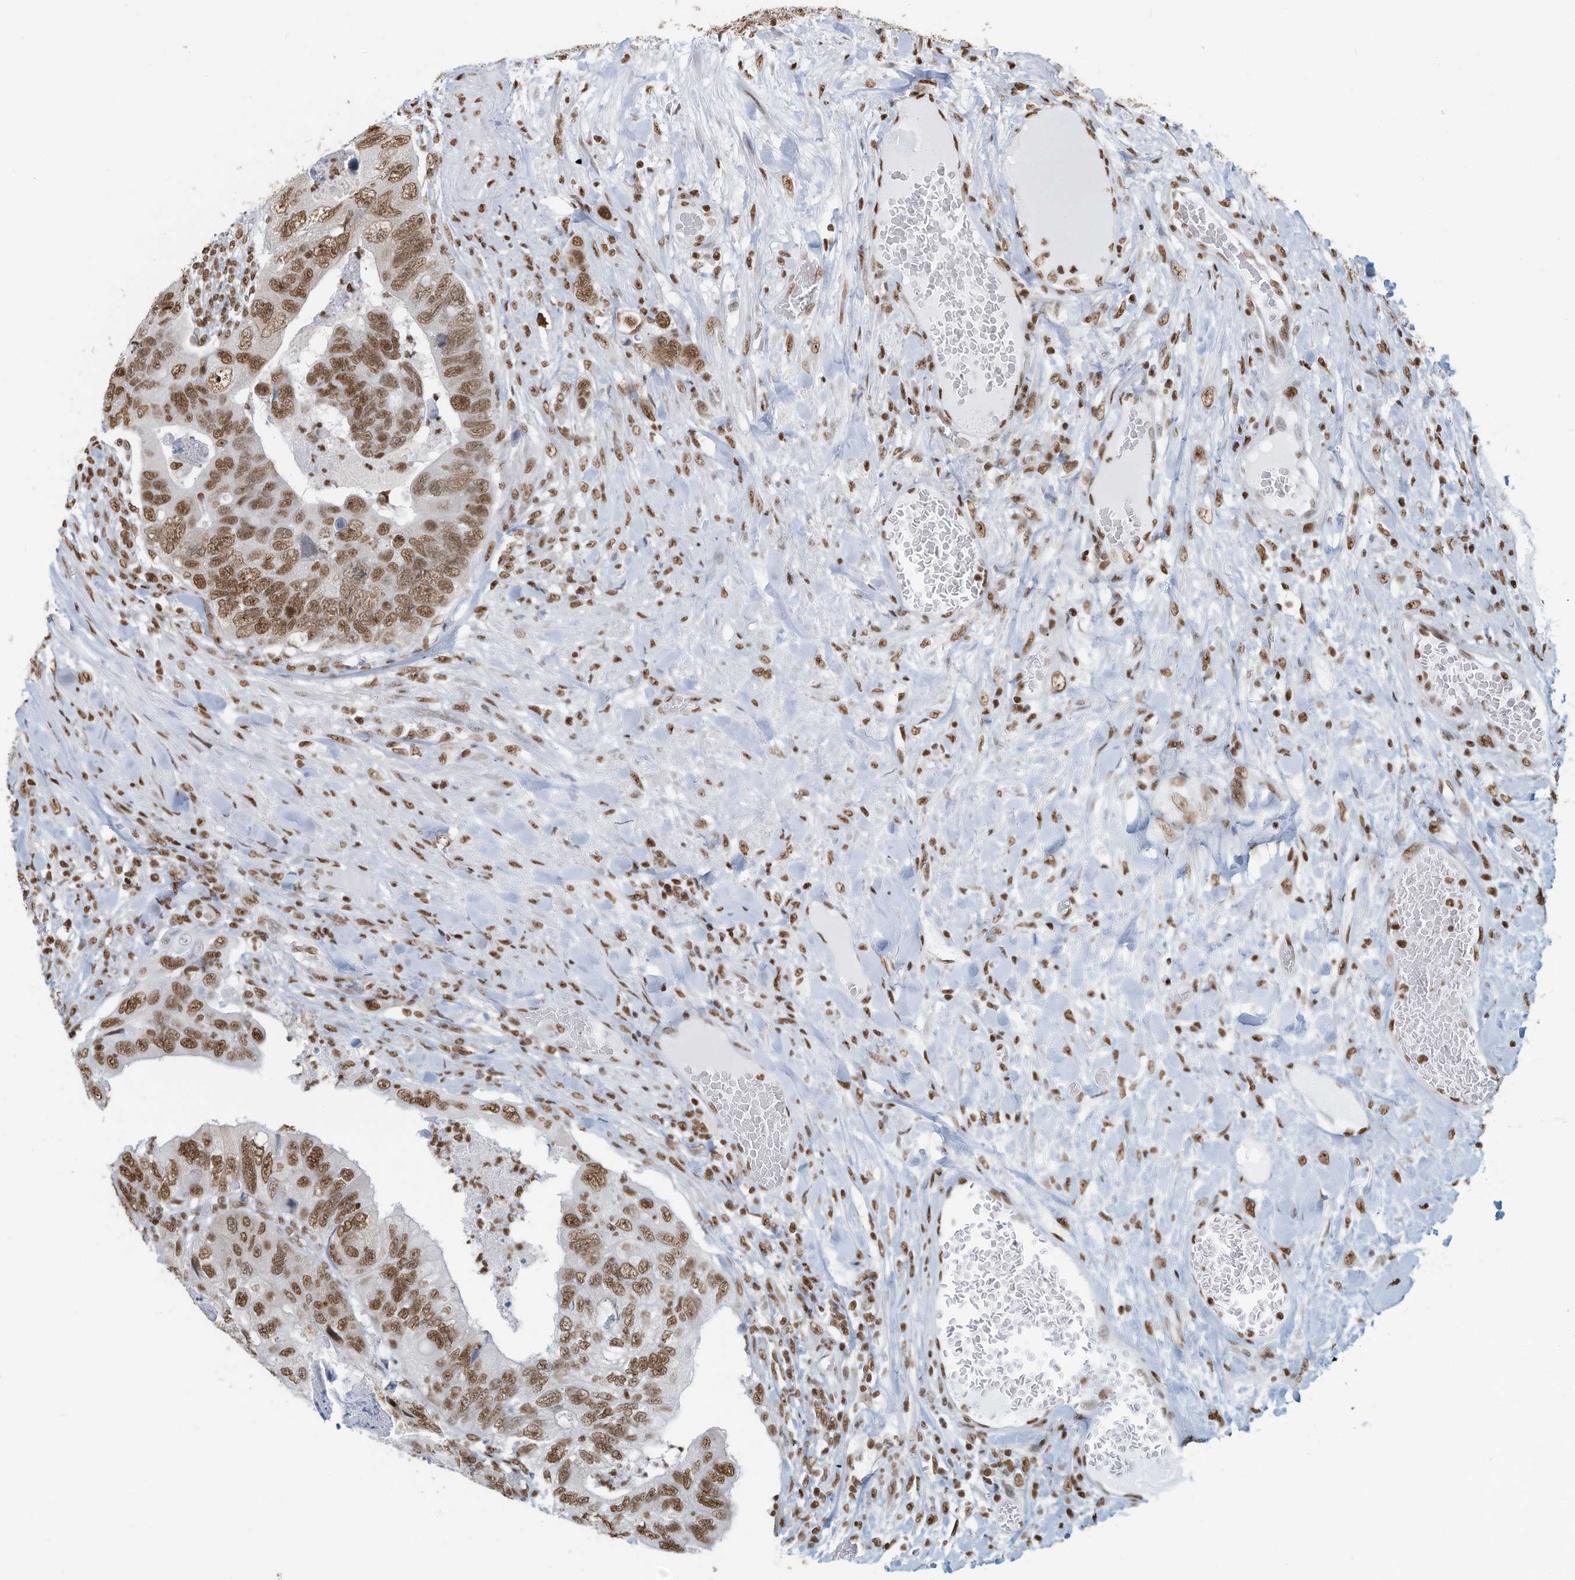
{"staining": {"intensity": "moderate", "quantity": ">75%", "location": "nuclear"}, "tissue": "colorectal cancer", "cell_type": "Tumor cells", "image_type": "cancer", "snomed": [{"axis": "morphology", "description": "Adenocarcinoma, NOS"}, {"axis": "topography", "description": "Rectum"}], "caption": "IHC staining of colorectal adenocarcinoma, which displays medium levels of moderate nuclear staining in approximately >75% of tumor cells indicating moderate nuclear protein positivity. The staining was performed using DAB (brown) for protein detection and nuclei were counterstained in hematoxylin (blue).", "gene": "SARNP", "patient": {"sex": "male", "age": 63}}